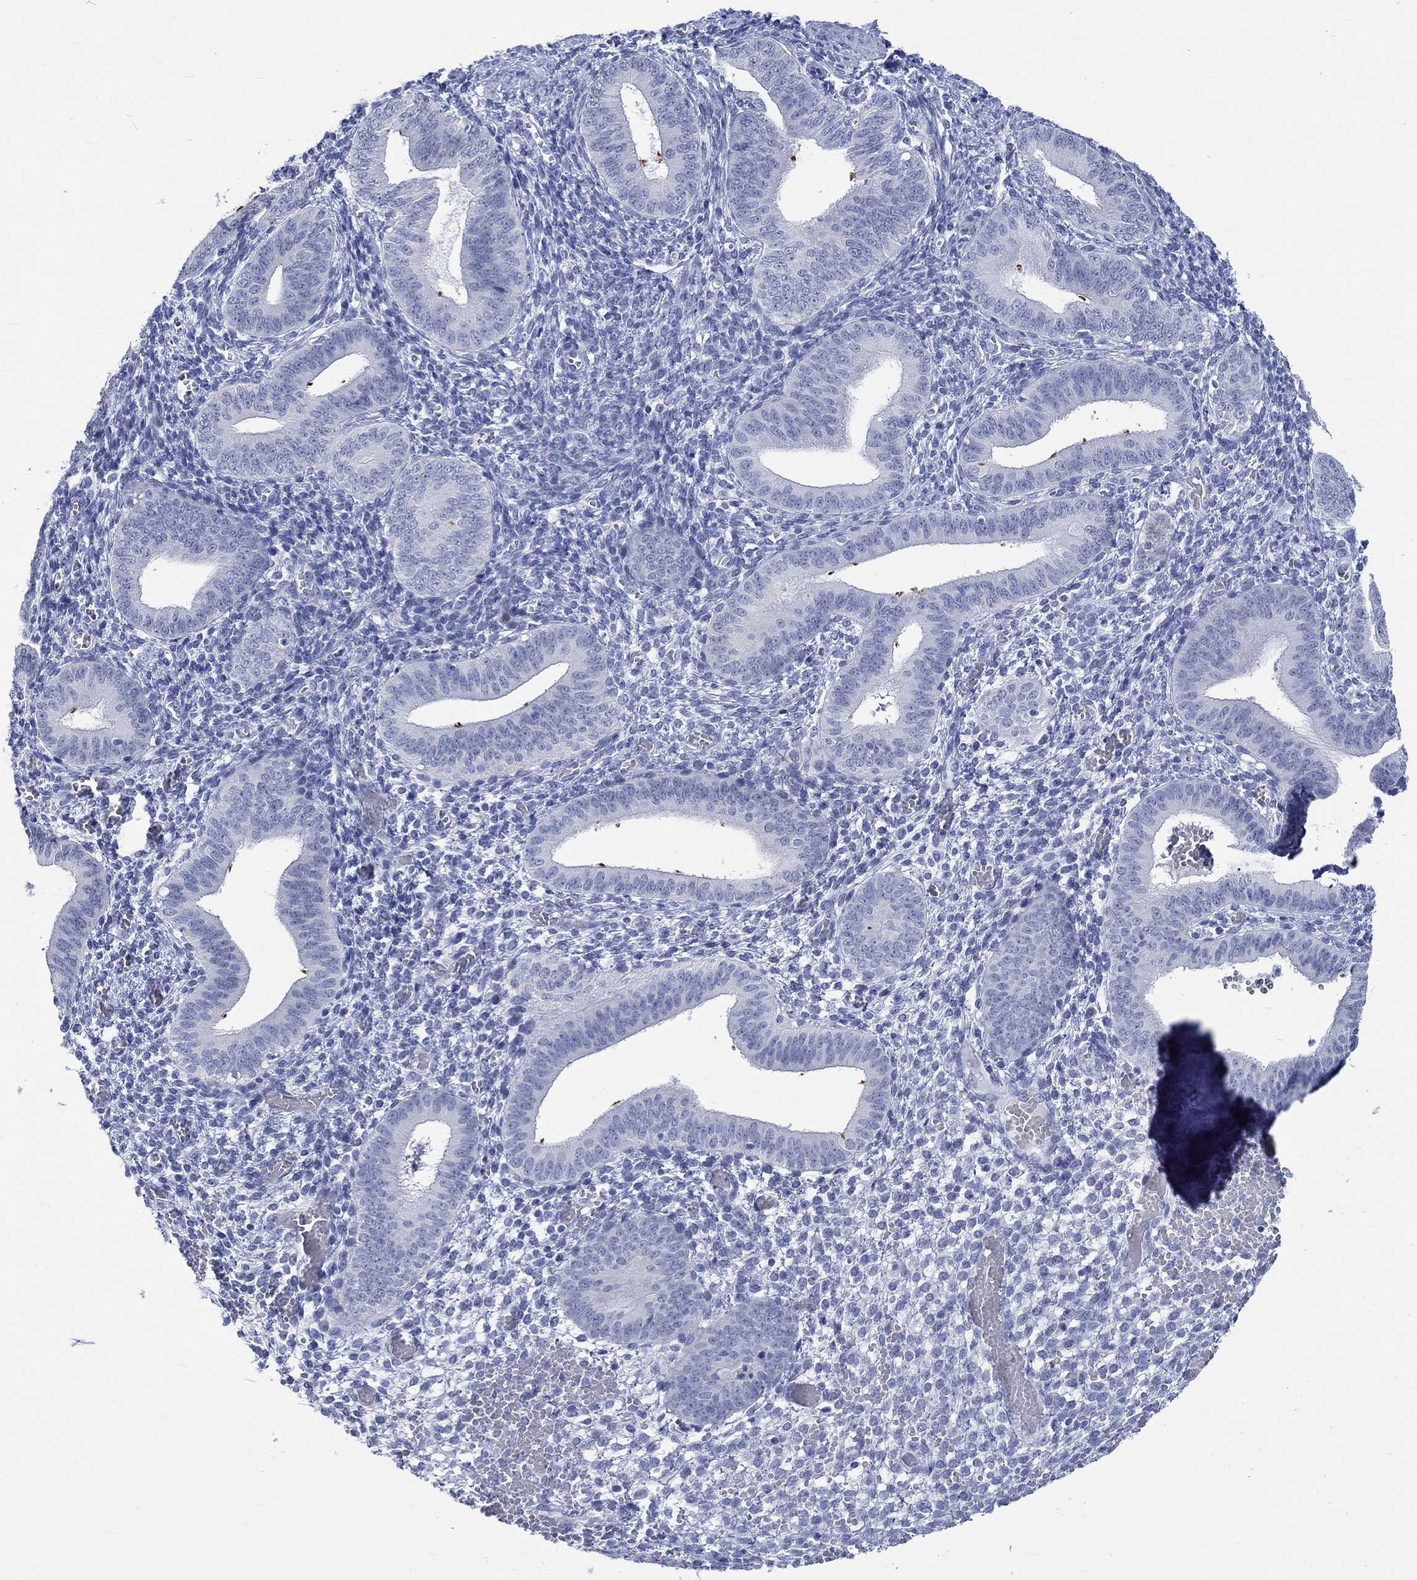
{"staining": {"intensity": "negative", "quantity": "none", "location": "none"}, "tissue": "endometrium", "cell_type": "Cells in endometrial stroma", "image_type": "normal", "snomed": [{"axis": "morphology", "description": "Normal tissue, NOS"}, {"axis": "topography", "description": "Endometrium"}], "caption": "Immunohistochemistry histopathology image of normal endometrium stained for a protein (brown), which displays no expression in cells in endometrial stroma. The staining was performed using DAB to visualize the protein expression in brown, while the nuclei were stained in blue with hematoxylin (Magnification: 20x).", "gene": "C4orf47", "patient": {"sex": "female", "age": 42}}